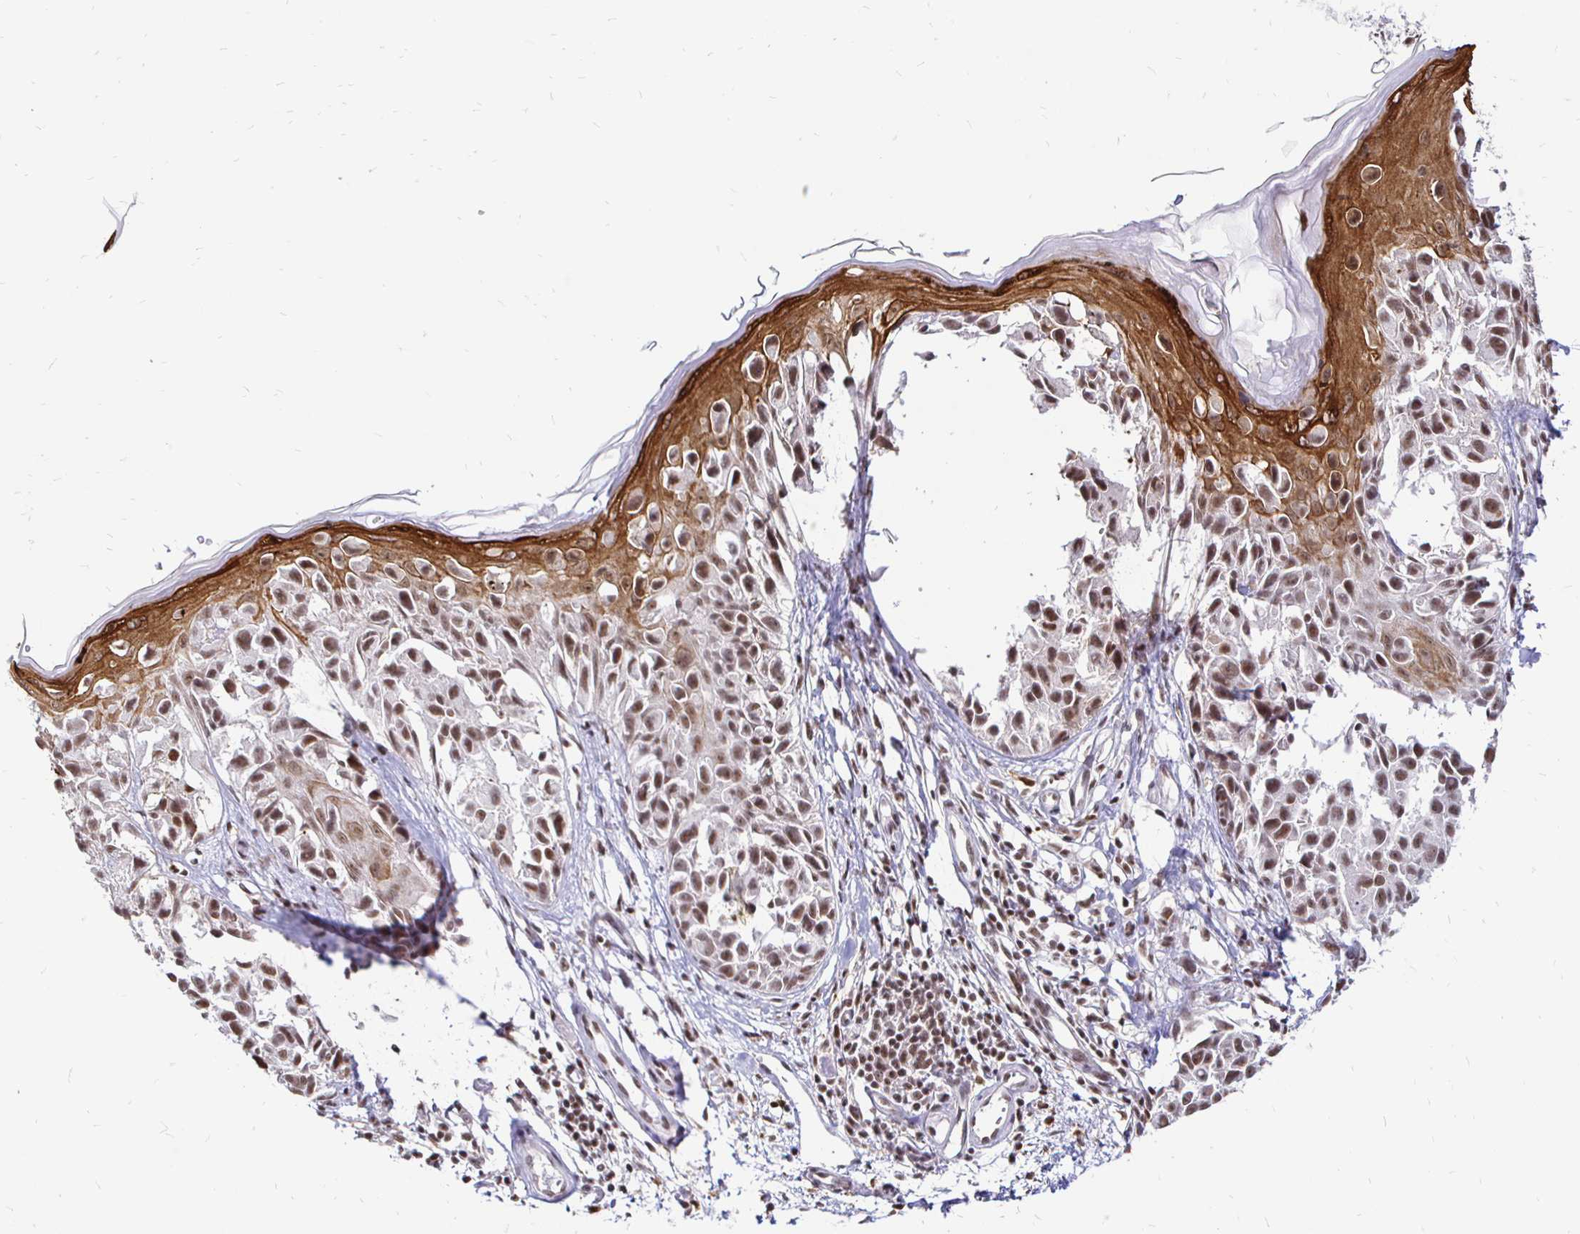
{"staining": {"intensity": "moderate", "quantity": ">75%", "location": "nuclear"}, "tissue": "melanoma", "cell_type": "Tumor cells", "image_type": "cancer", "snomed": [{"axis": "morphology", "description": "Malignant melanoma, NOS"}, {"axis": "topography", "description": "Skin"}], "caption": "Malignant melanoma stained with immunohistochemistry (IHC) shows moderate nuclear staining in approximately >75% of tumor cells. (DAB (3,3'-diaminobenzidine) IHC, brown staining for protein, blue staining for nuclei).", "gene": "SIN3A", "patient": {"sex": "male", "age": 73}}